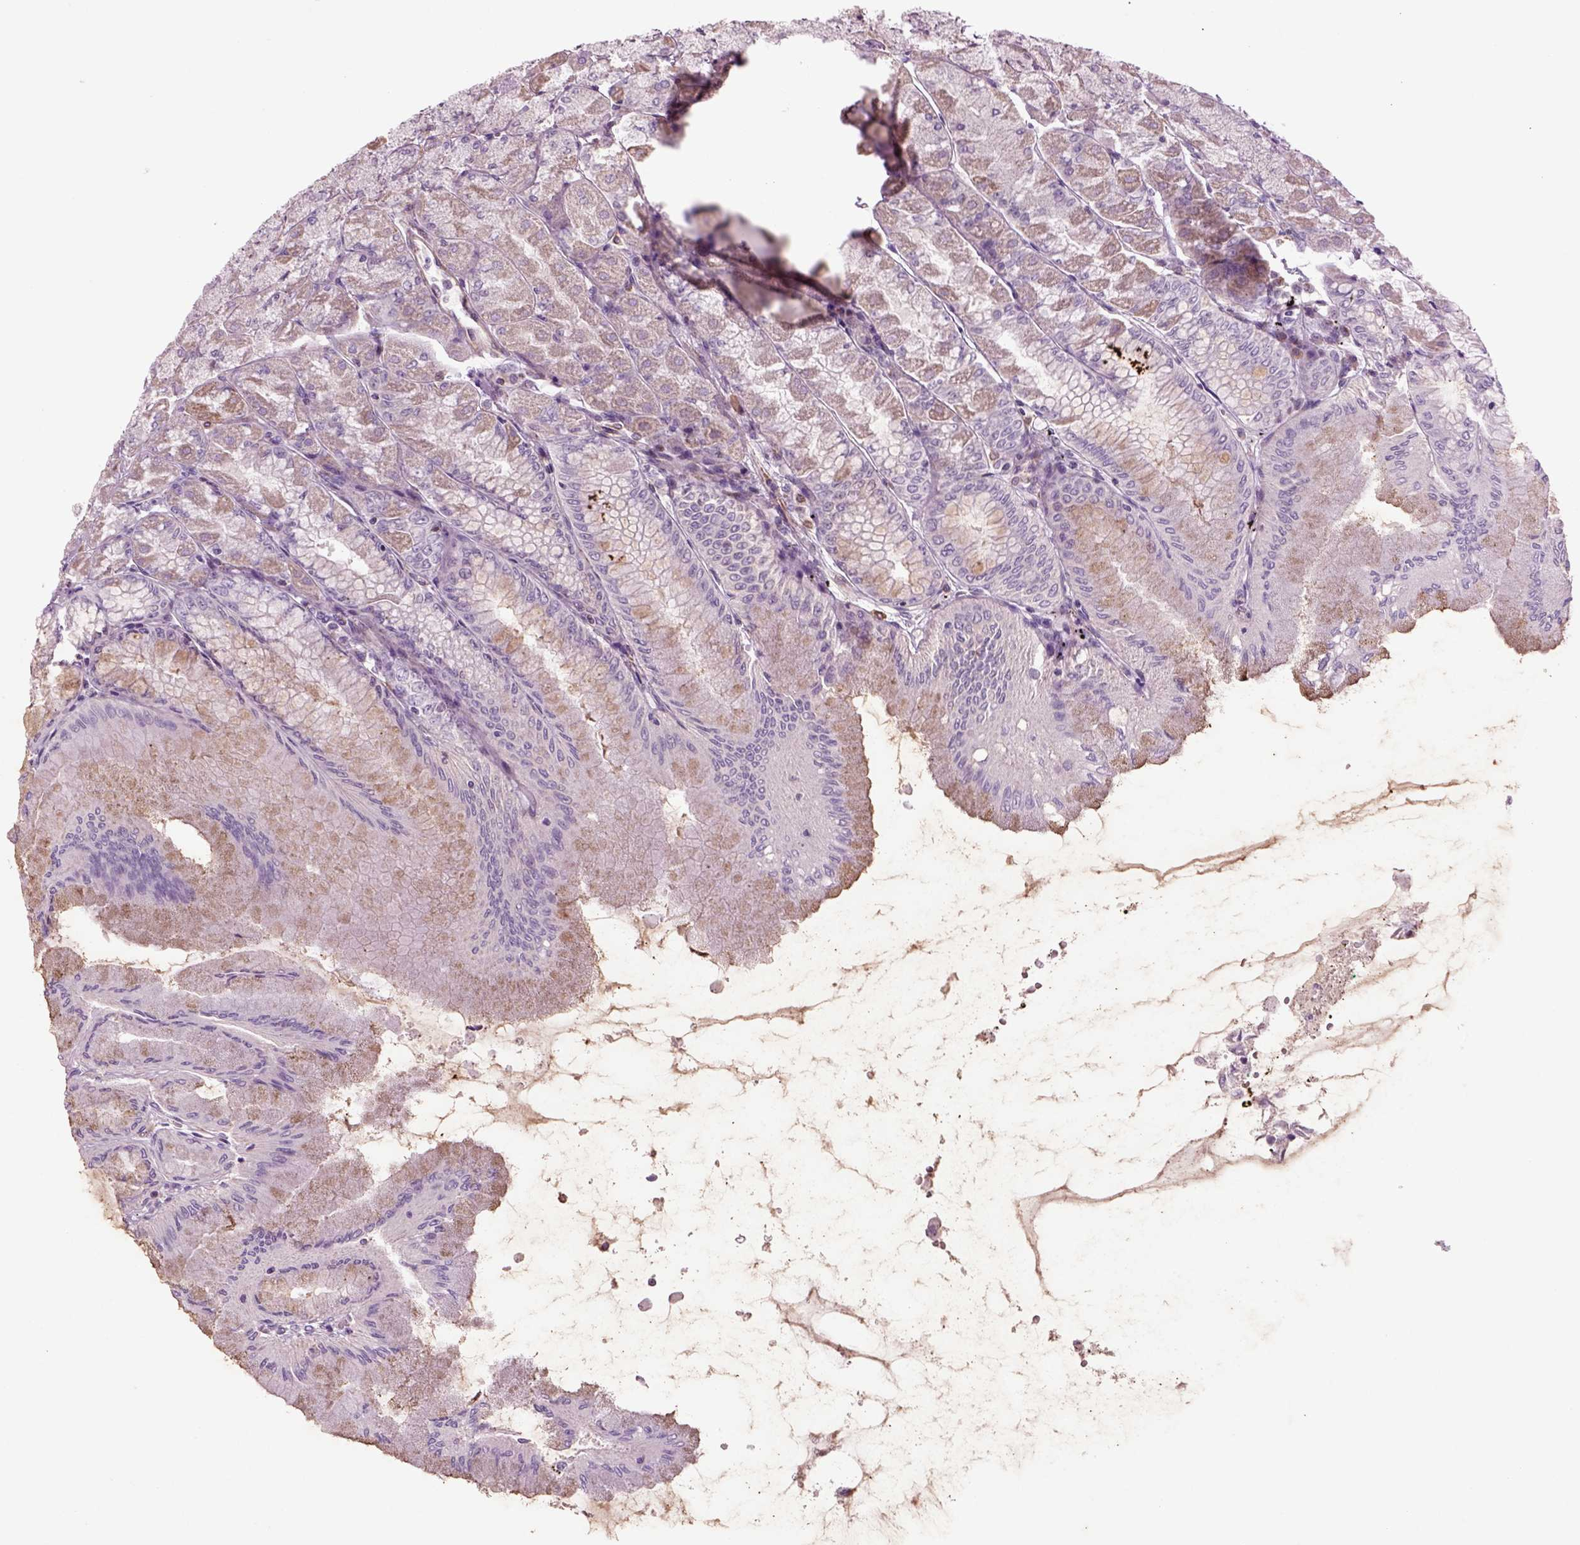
{"staining": {"intensity": "weak", "quantity": "<25%", "location": "cytoplasmic/membranous"}, "tissue": "stomach", "cell_type": "Glandular cells", "image_type": "normal", "snomed": [{"axis": "morphology", "description": "Normal tissue, NOS"}, {"axis": "topography", "description": "Stomach, upper"}], "caption": "IHC image of unremarkable human stomach stained for a protein (brown), which shows no expression in glandular cells. (Stains: DAB (3,3'-diaminobenzidine) IHC with hematoxylin counter stain, Microscopy: brightfield microscopy at high magnification).", "gene": "ACER3", "patient": {"sex": "male", "age": 60}}